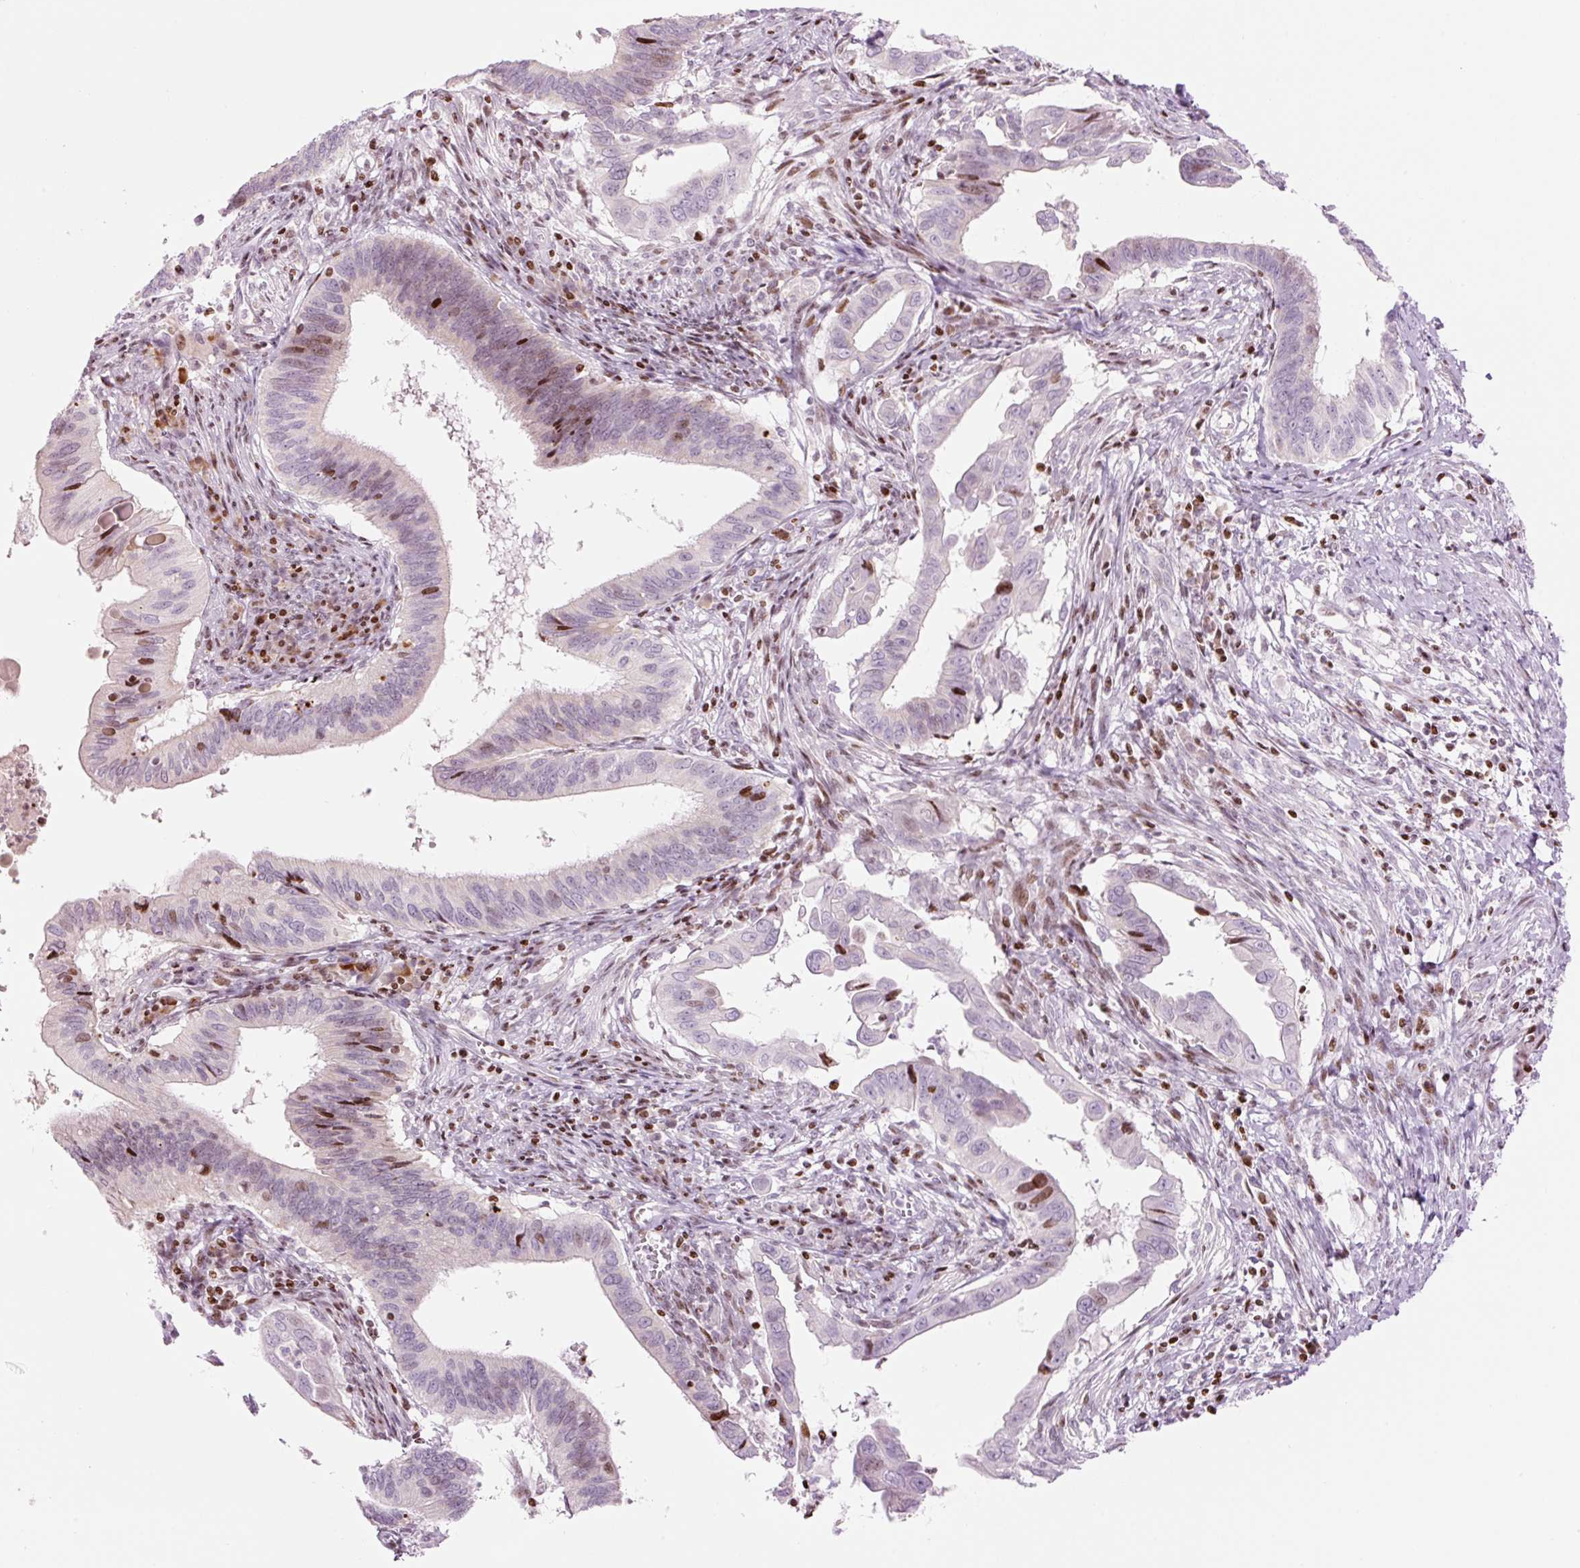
{"staining": {"intensity": "moderate", "quantity": "<25%", "location": "nuclear"}, "tissue": "cervical cancer", "cell_type": "Tumor cells", "image_type": "cancer", "snomed": [{"axis": "morphology", "description": "Adenocarcinoma, NOS"}, {"axis": "topography", "description": "Cervix"}], "caption": "Protein expression analysis of human cervical cancer (adenocarcinoma) reveals moderate nuclear positivity in approximately <25% of tumor cells.", "gene": "TMEM177", "patient": {"sex": "female", "age": 42}}